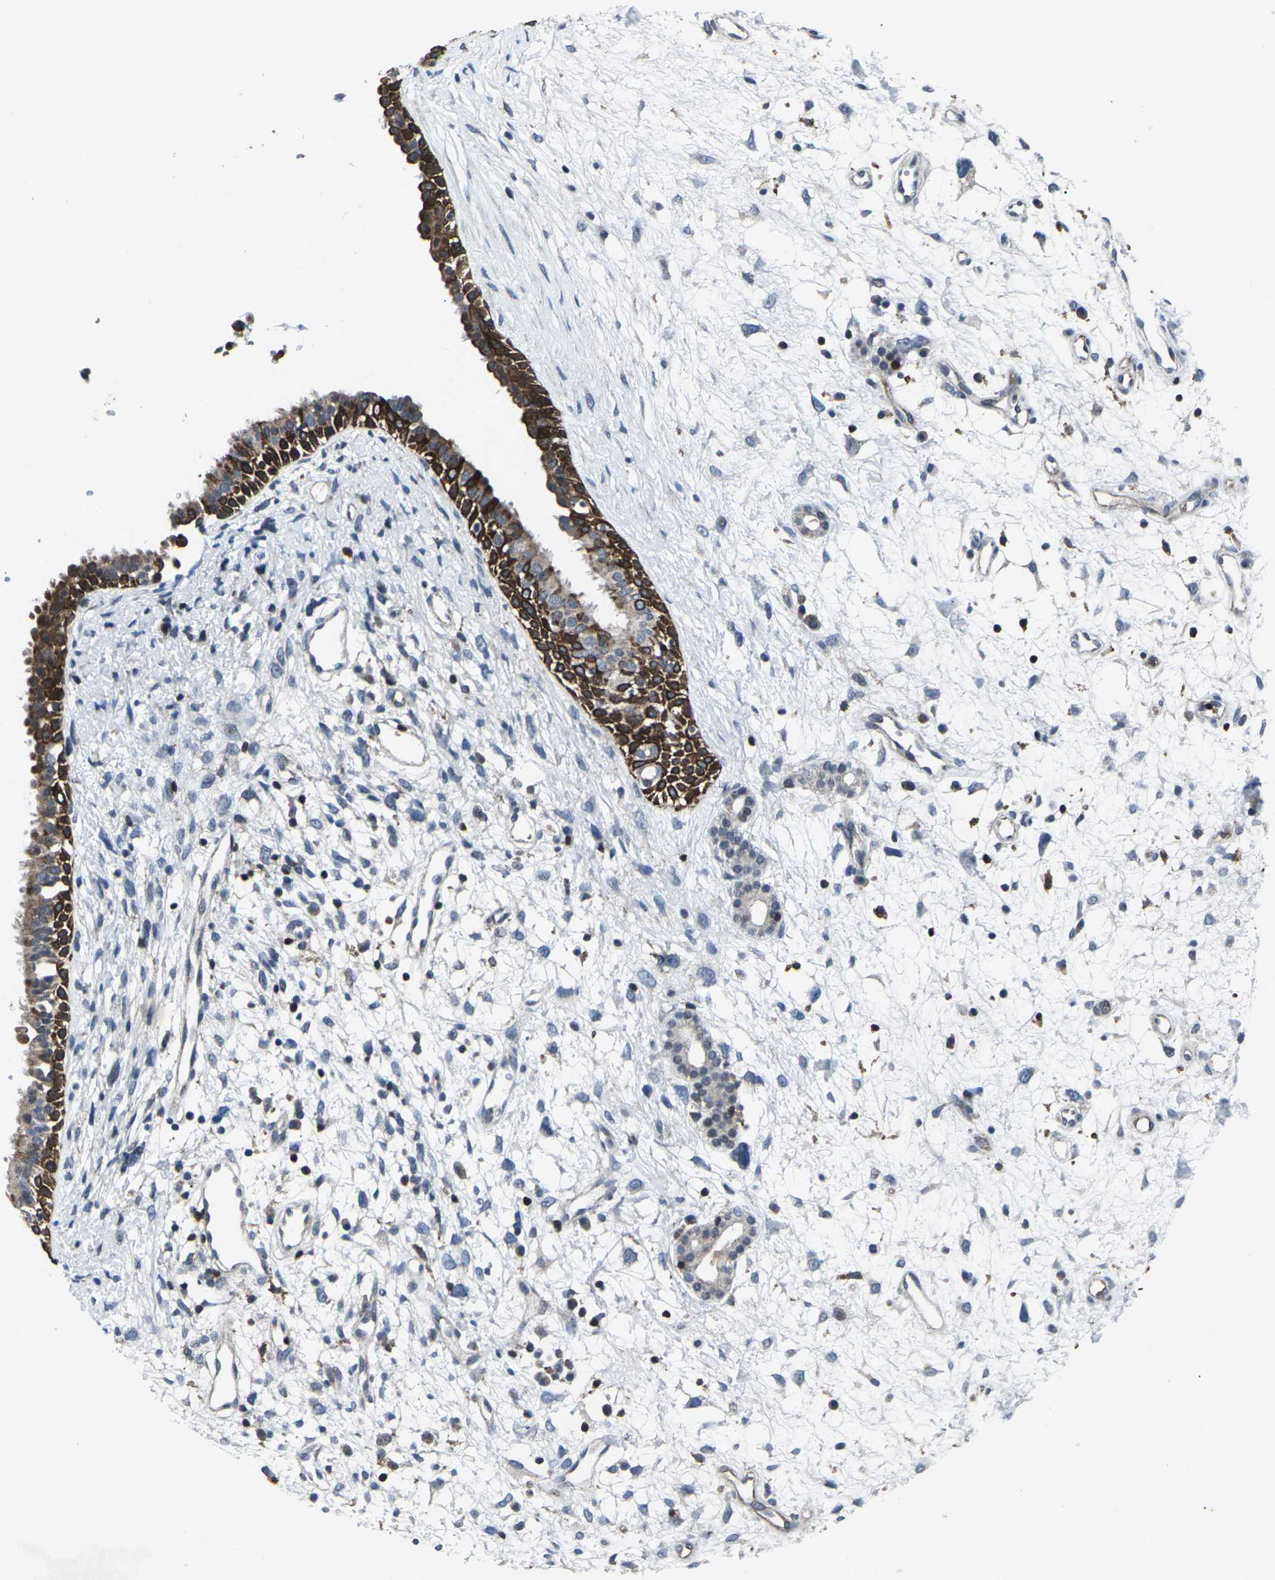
{"staining": {"intensity": "strong", "quantity": ">75%", "location": "cytoplasmic/membranous"}, "tissue": "nasopharynx", "cell_type": "Respiratory epithelial cells", "image_type": "normal", "snomed": [{"axis": "morphology", "description": "Normal tissue, NOS"}, {"axis": "topography", "description": "Nasopharynx"}], "caption": "A brown stain highlights strong cytoplasmic/membranous positivity of a protein in respiratory epithelial cells of benign nasopharynx. (Stains: DAB (3,3'-diaminobenzidine) in brown, nuclei in blue, Microscopy: brightfield microscopy at high magnification).", "gene": "STAT4", "patient": {"sex": "male", "age": 22}}